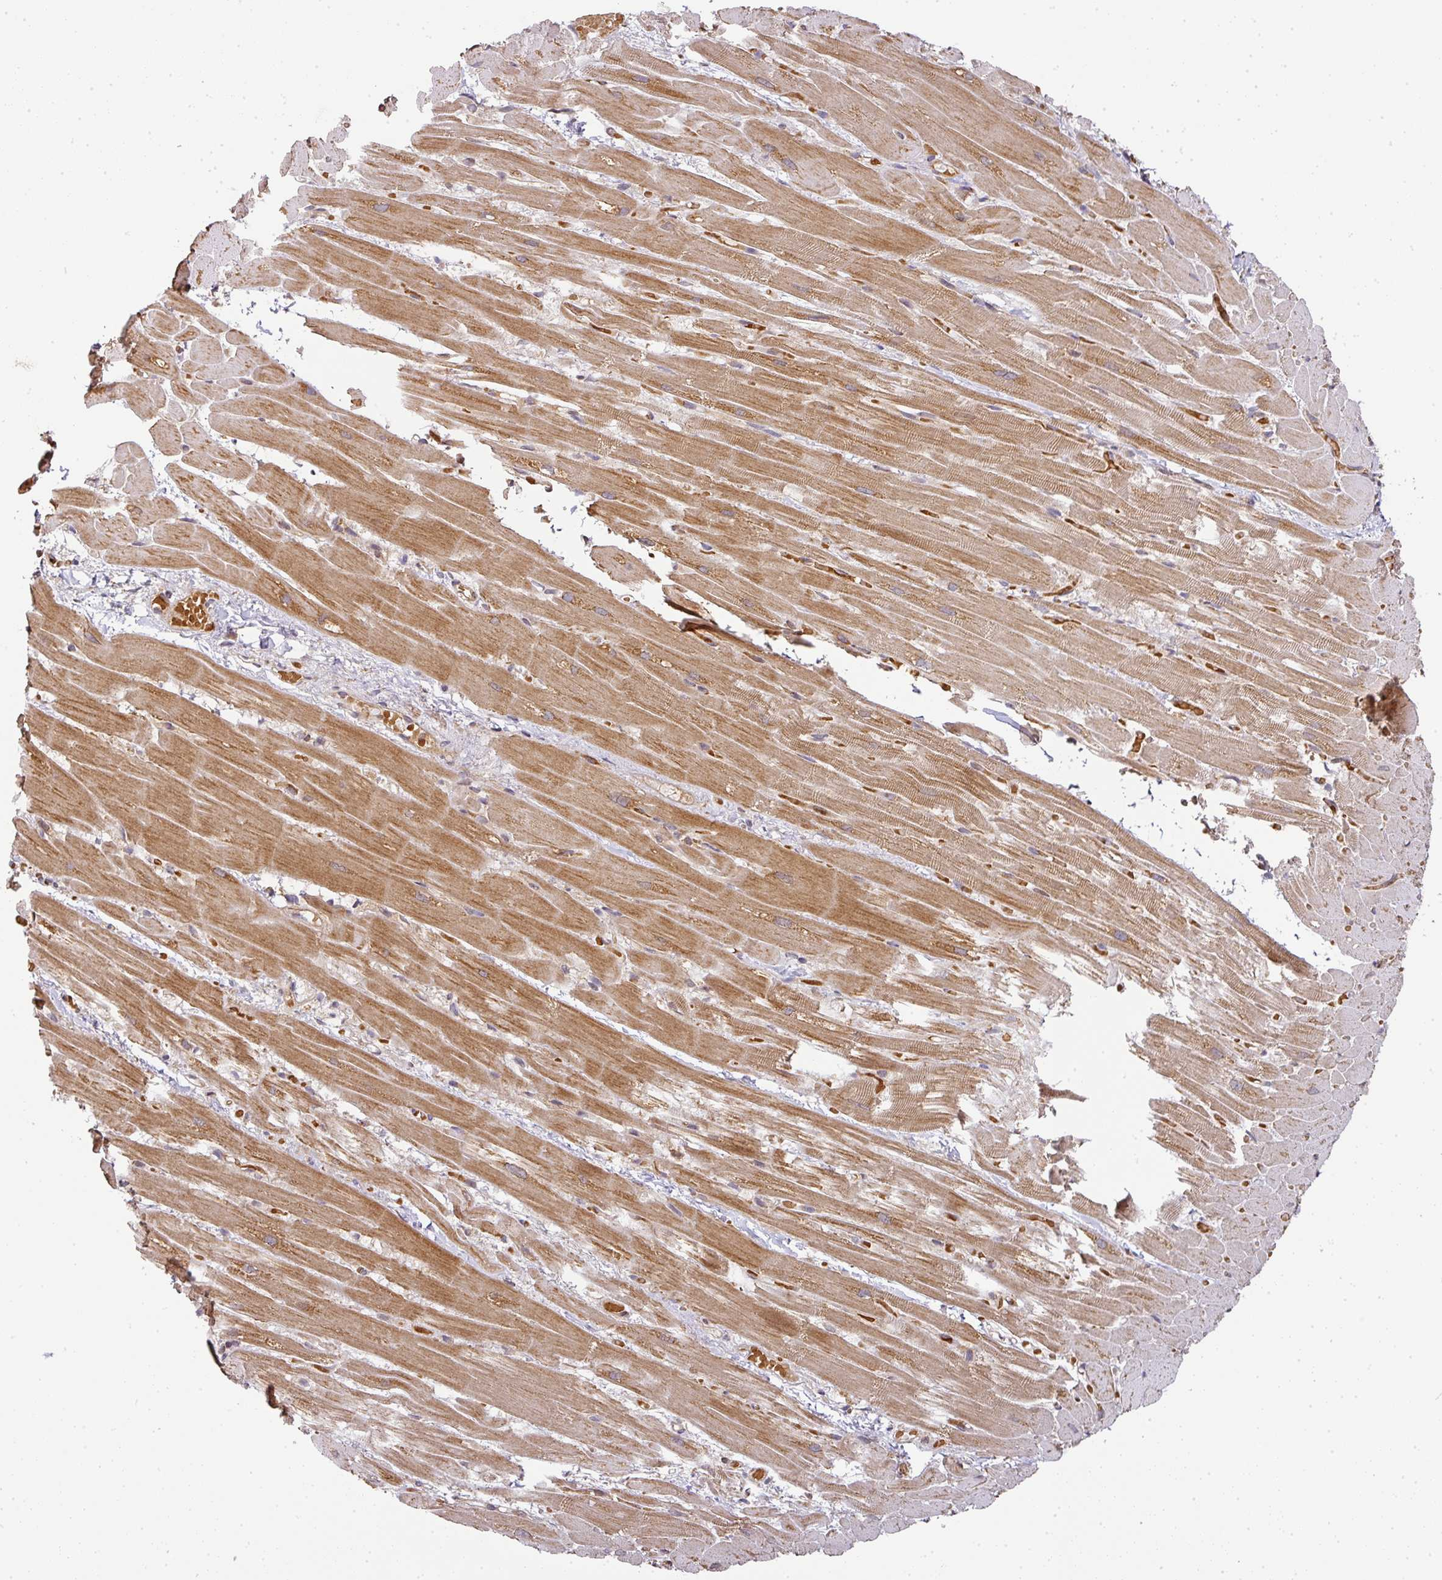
{"staining": {"intensity": "moderate", "quantity": ">75%", "location": "cytoplasmic/membranous"}, "tissue": "heart muscle", "cell_type": "Cardiomyocytes", "image_type": "normal", "snomed": [{"axis": "morphology", "description": "Normal tissue, NOS"}, {"axis": "topography", "description": "Heart"}], "caption": "Immunohistochemical staining of normal human heart muscle displays moderate cytoplasmic/membranous protein staining in about >75% of cardiomyocytes.", "gene": "MALSU1", "patient": {"sex": "male", "age": 37}}